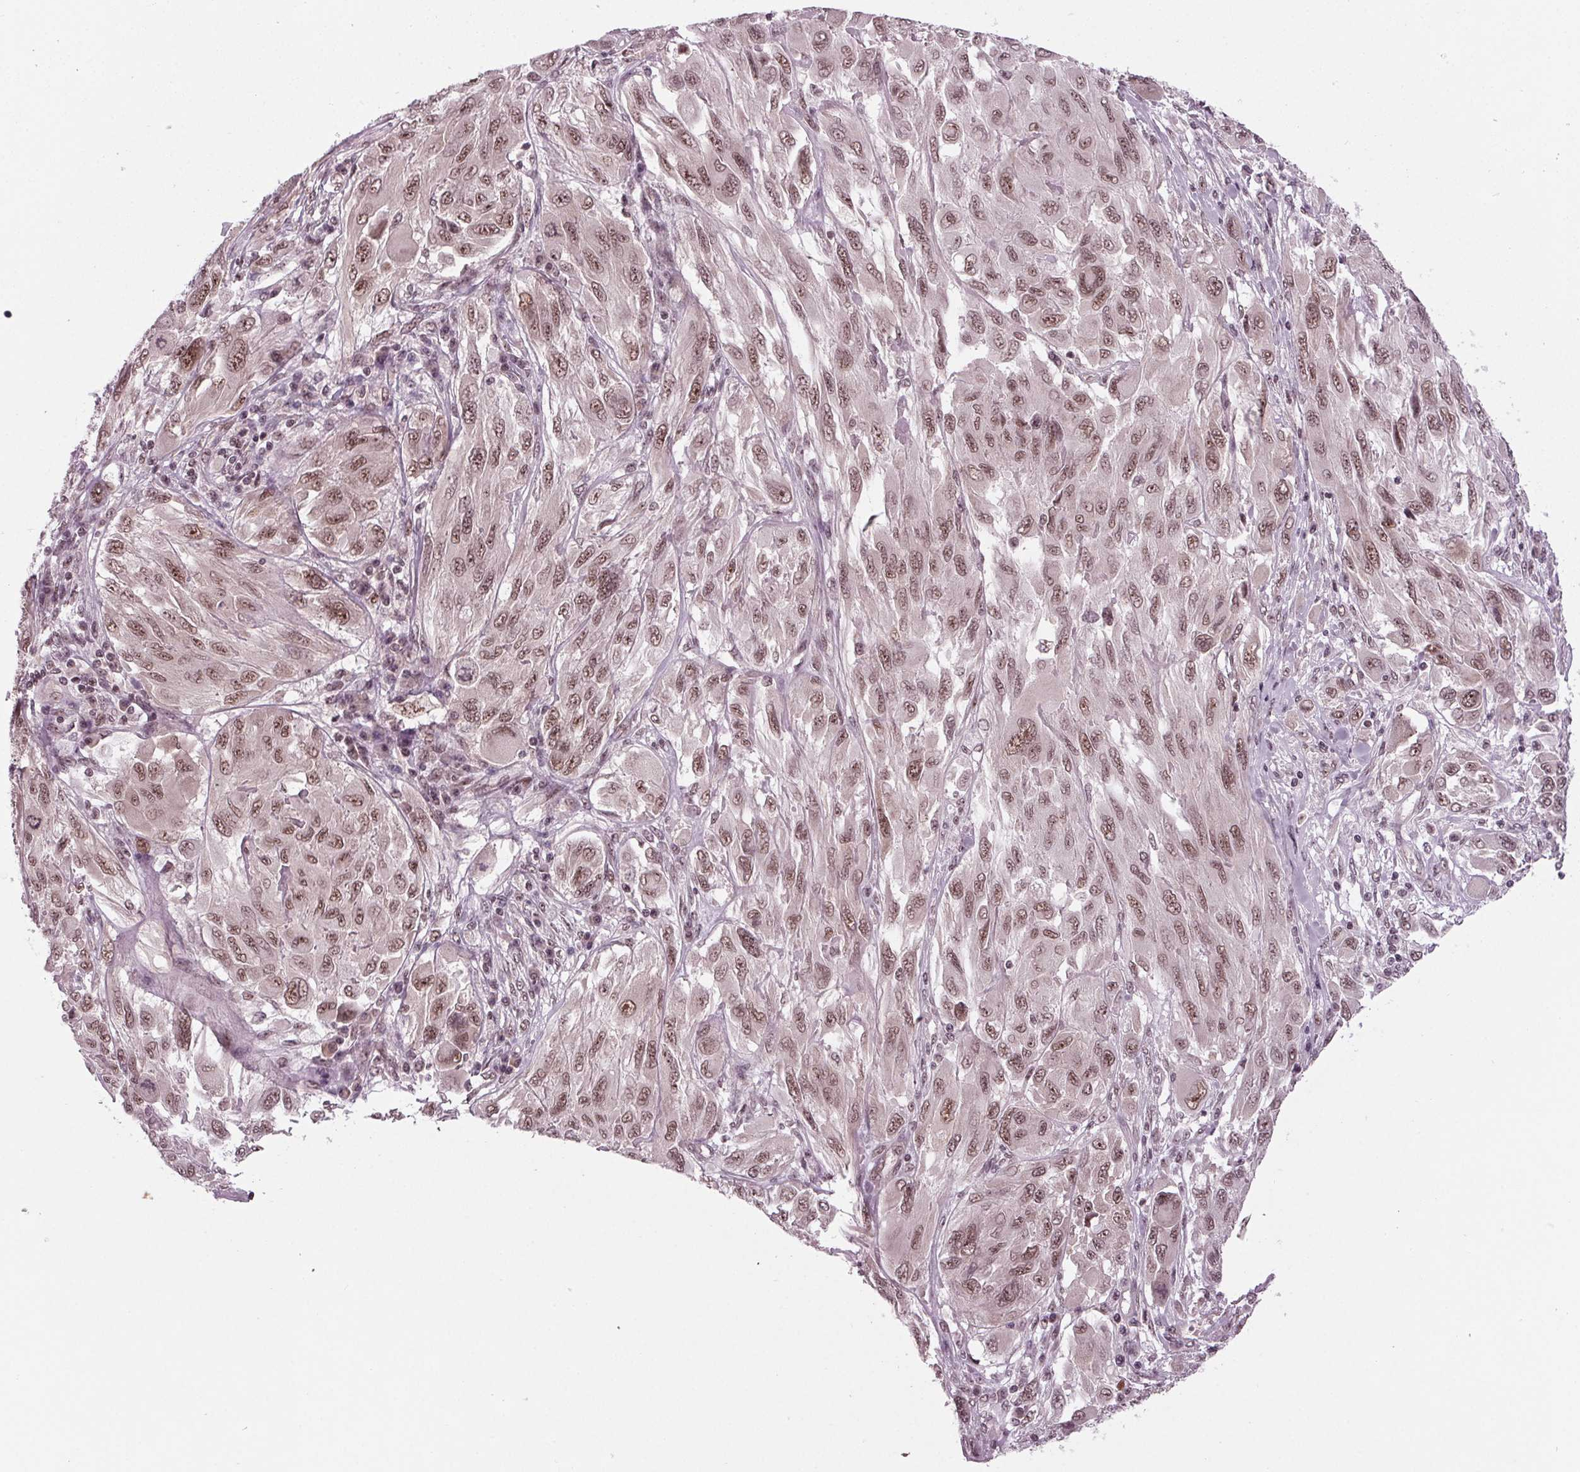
{"staining": {"intensity": "moderate", "quantity": "25%-75%", "location": "nuclear"}, "tissue": "melanoma", "cell_type": "Tumor cells", "image_type": "cancer", "snomed": [{"axis": "morphology", "description": "Malignant melanoma, NOS"}, {"axis": "topography", "description": "Skin"}], "caption": "Malignant melanoma was stained to show a protein in brown. There is medium levels of moderate nuclear positivity in about 25%-75% of tumor cells.", "gene": "DDX41", "patient": {"sex": "female", "age": 91}}